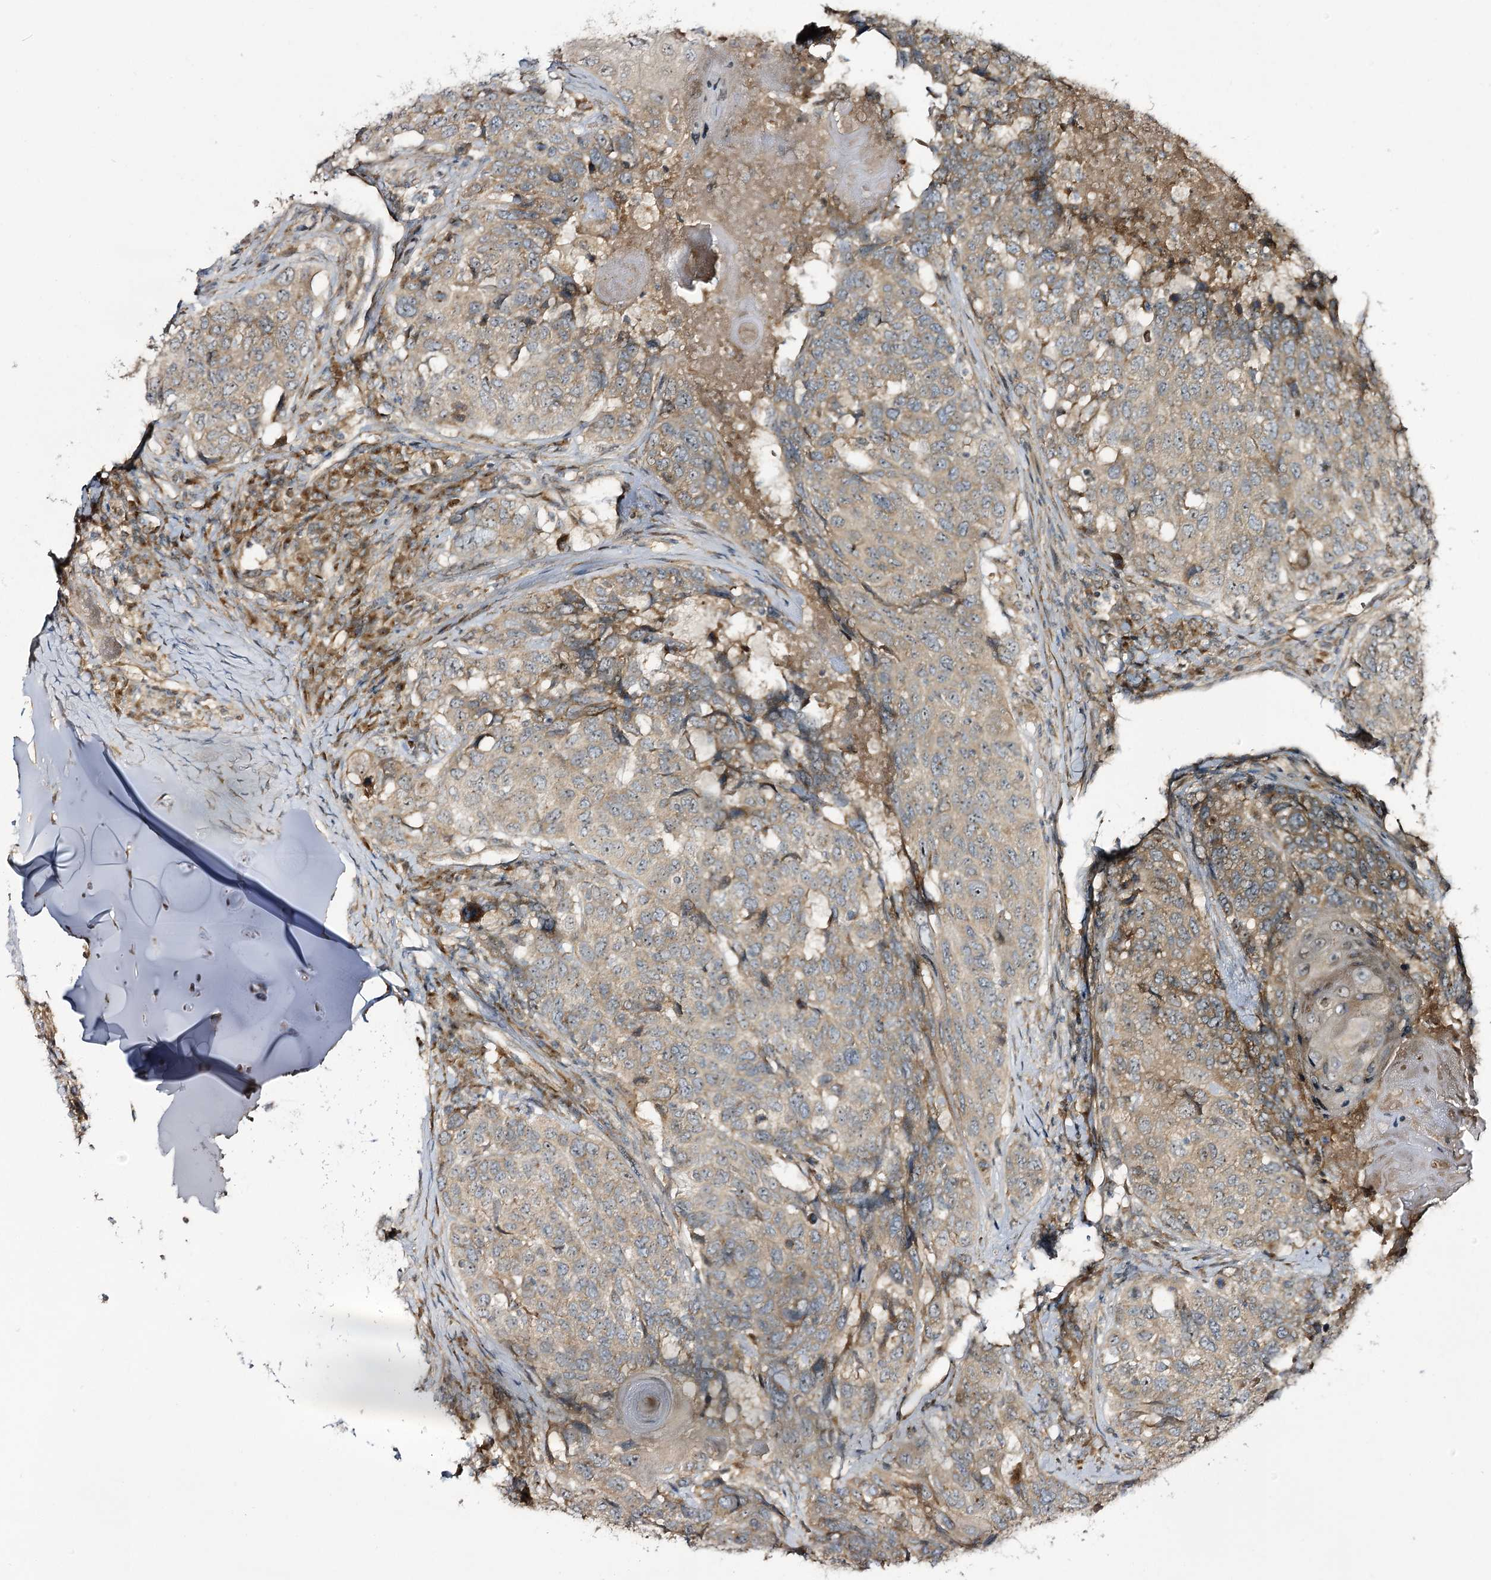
{"staining": {"intensity": "moderate", "quantity": ">75%", "location": "cytoplasmic/membranous"}, "tissue": "head and neck cancer", "cell_type": "Tumor cells", "image_type": "cancer", "snomed": [{"axis": "morphology", "description": "Squamous cell carcinoma, NOS"}, {"axis": "topography", "description": "Head-Neck"}], "caption": "Protein staining by IHC exhibits moderate cytoplasmic/membranous expression in about >75% of tumor cells in head and neck cancer (squamous cell carcinoma).", "gene": "C11orf80", "patient": {"sex": "male", "age": 66}}